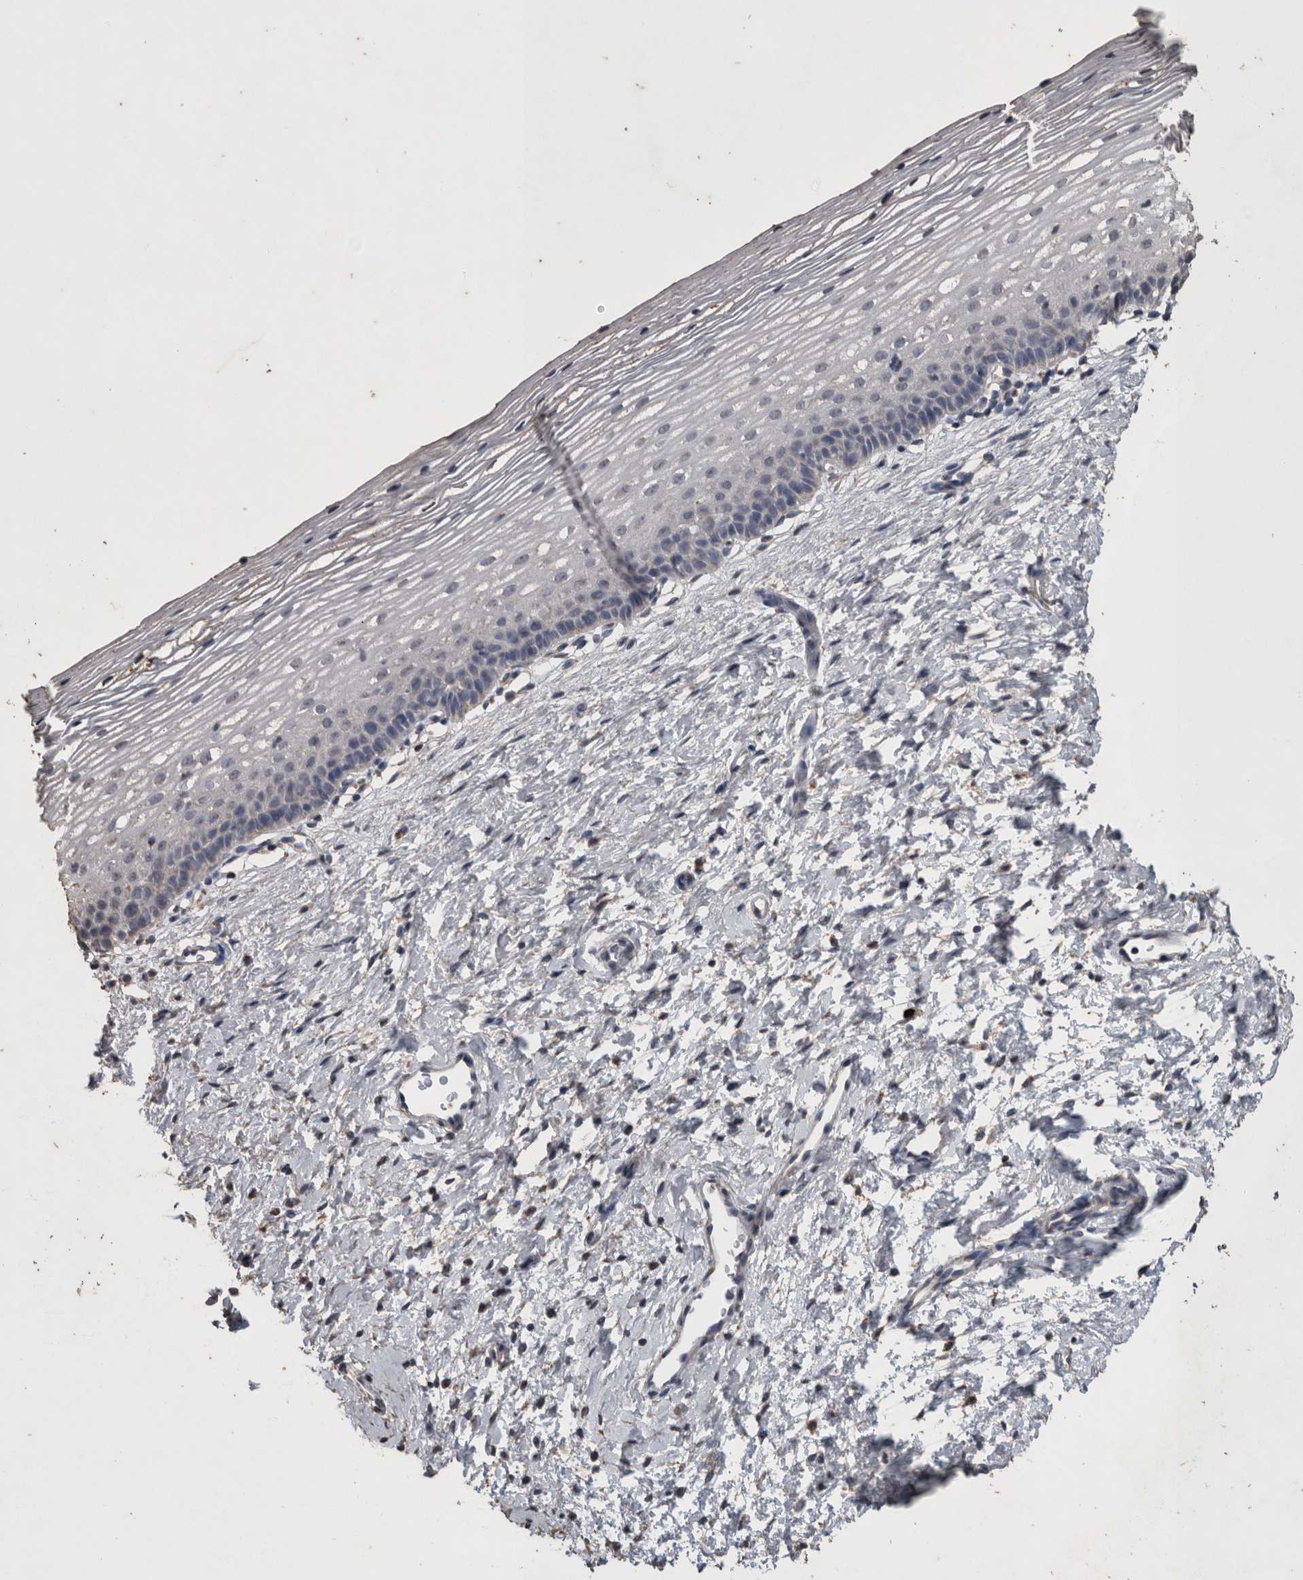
{"staining": {"intensity": "moderate", "quantity": "<25%", "location": "cytoplasmic/membranous"}, "tissue": "cervix", "cell_type": "Glandular cells", "image_type": "normal", "snomed": [{"axis": "morphology", "description": "Normal tissue, NOS"}, {"axis": "topography", "description": "Cervix"}], "caption": "Cervix was stained to show a protein in brown. There is low levels of moderate cytoplasmic/membranous staining in approximately <25% of glandular cells. (DAB IHC, brown staining for protein, blue staining for nuclei).", "gene": "ACADM", "patient": {"sex": "female", "age": 72}}